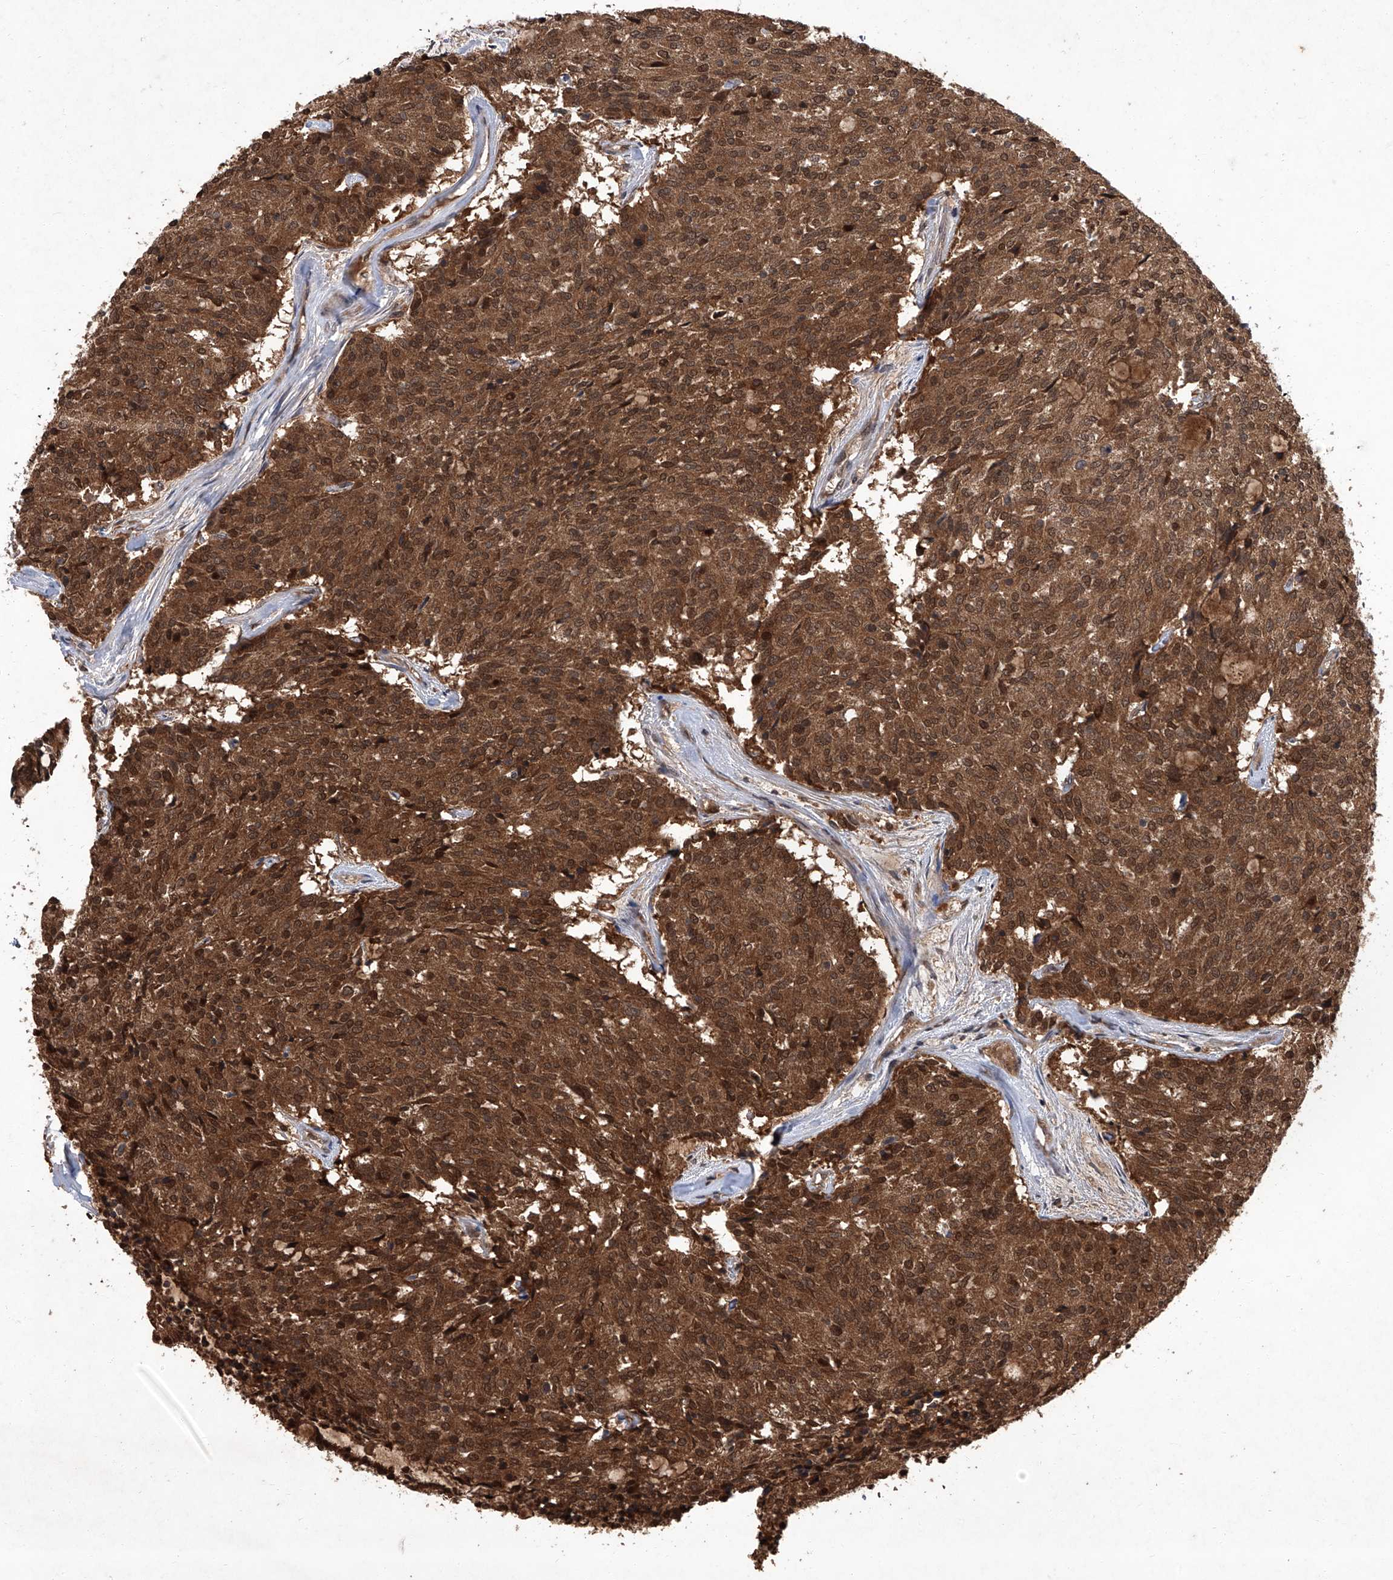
{"staining": {"intensity": "strong", "quantity": ">75%", "location": "cytoplasmic/membranous,nuclear"}, "tissue": "carcinoid", "cell_type": "Tumor cells", "image_type": "cancer", "snomed": [{"axis": "morphology", "description": "Carcinoid, malignant, NOS"}, {"axis": "topography", "description": "Pancreas"}], "caption": "High-power microscopy captured an immunohistochemistry micrograph of carcinoid, revealing strong cytoplasmic/membranous and nuclear positivity in about >75% of tumor cells.", "gene": "TSNAX", "patient": {"sex": "female", "age": 54}}